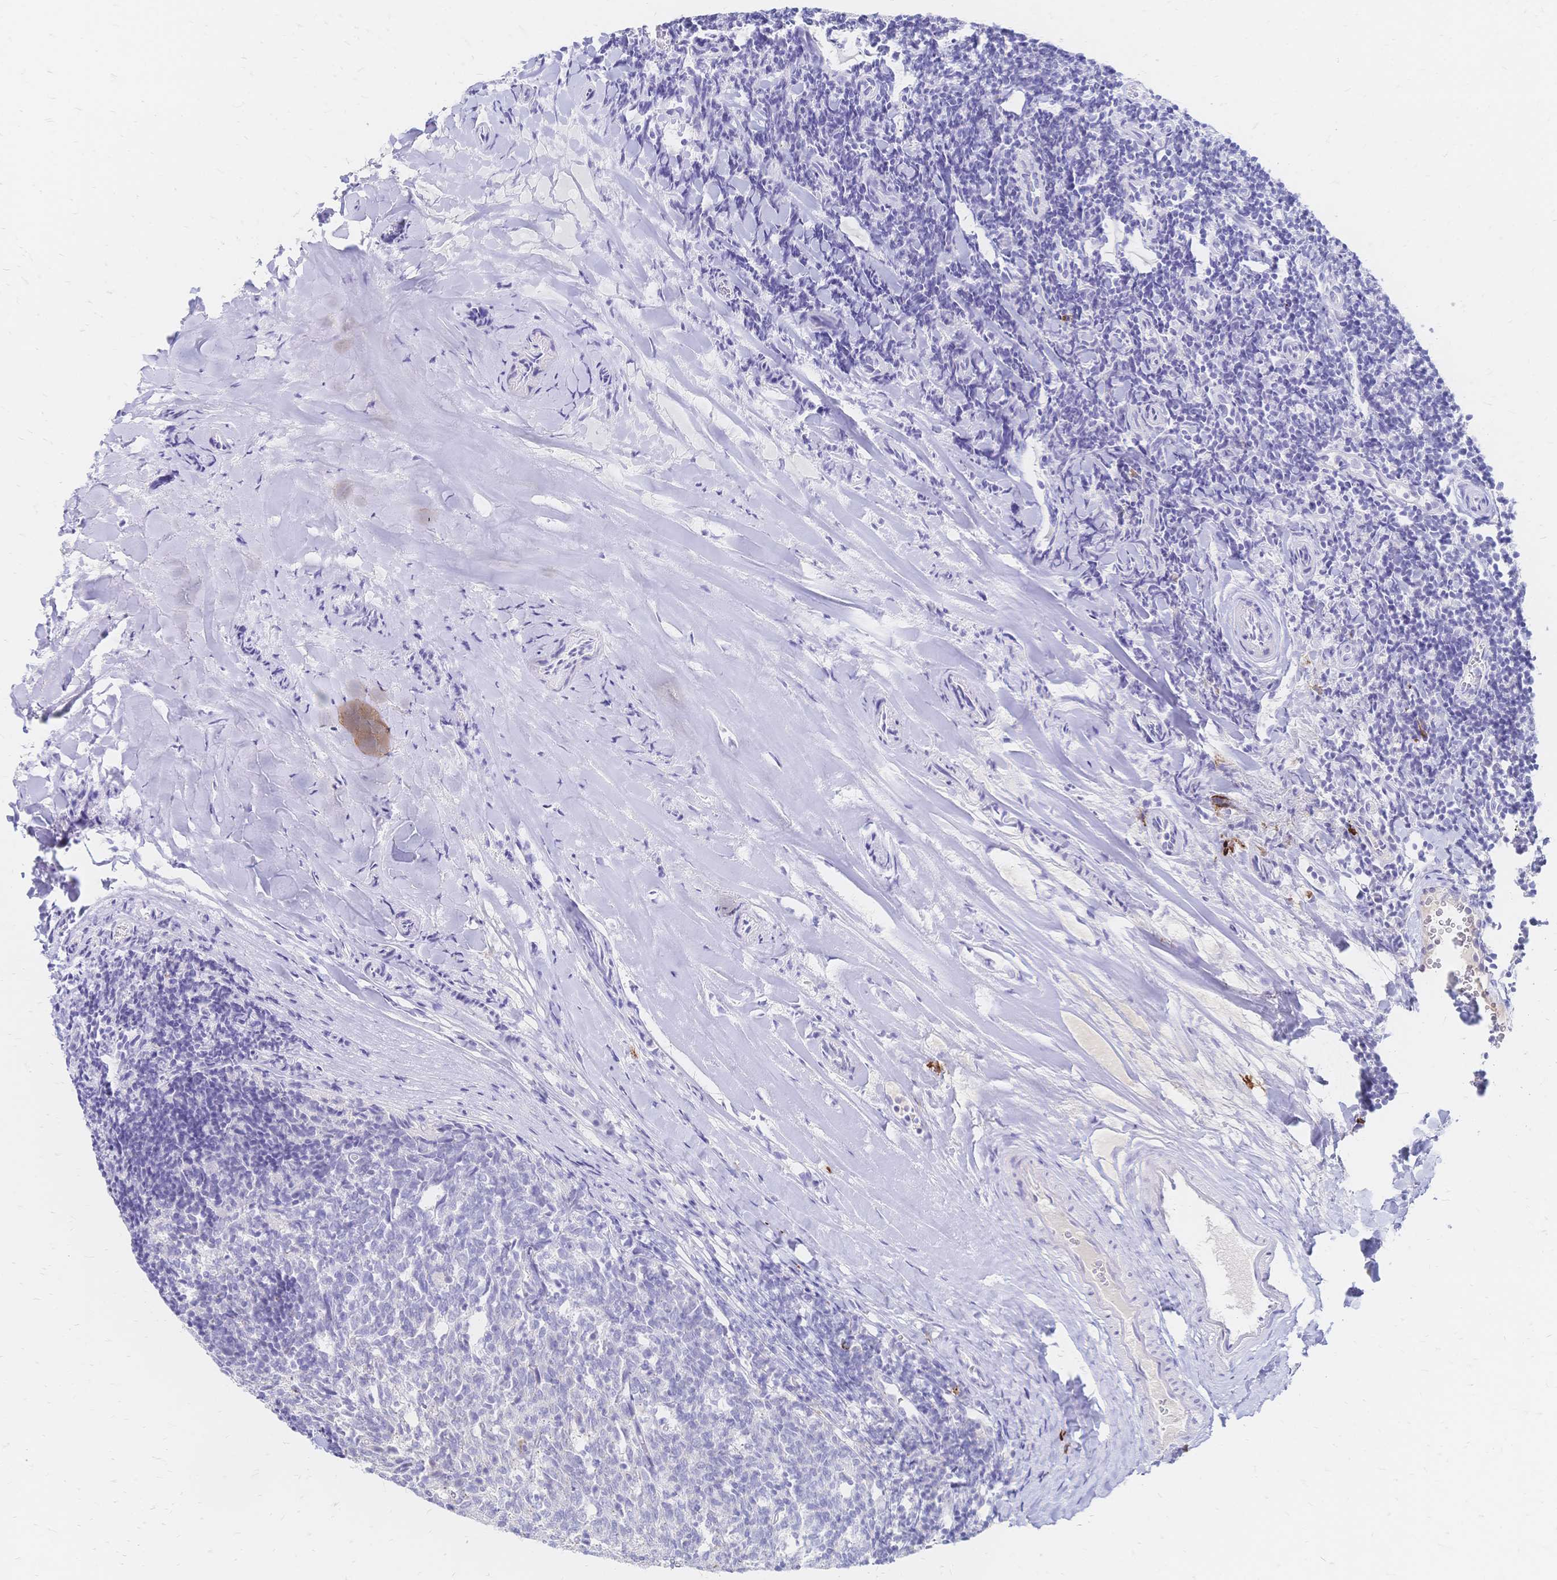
{"staining": {"intensity": "negative", "quantity": "none", "location": "none"}, "tissue": "tonsil", "cell_type": "Germinal center cells", "image_type": "normal", "snomed": [{"axis": "morphology", "description": "Normal tissue, NOS"}, {"axis": "topography", "description": "Tonsil"}], "caption": "Tonsil stained for a protein using immunohistochemistry reveals no staining germinal center cells.", "gene": "PSORS1C2", "patient": {"sex": "female", "age": 10}}